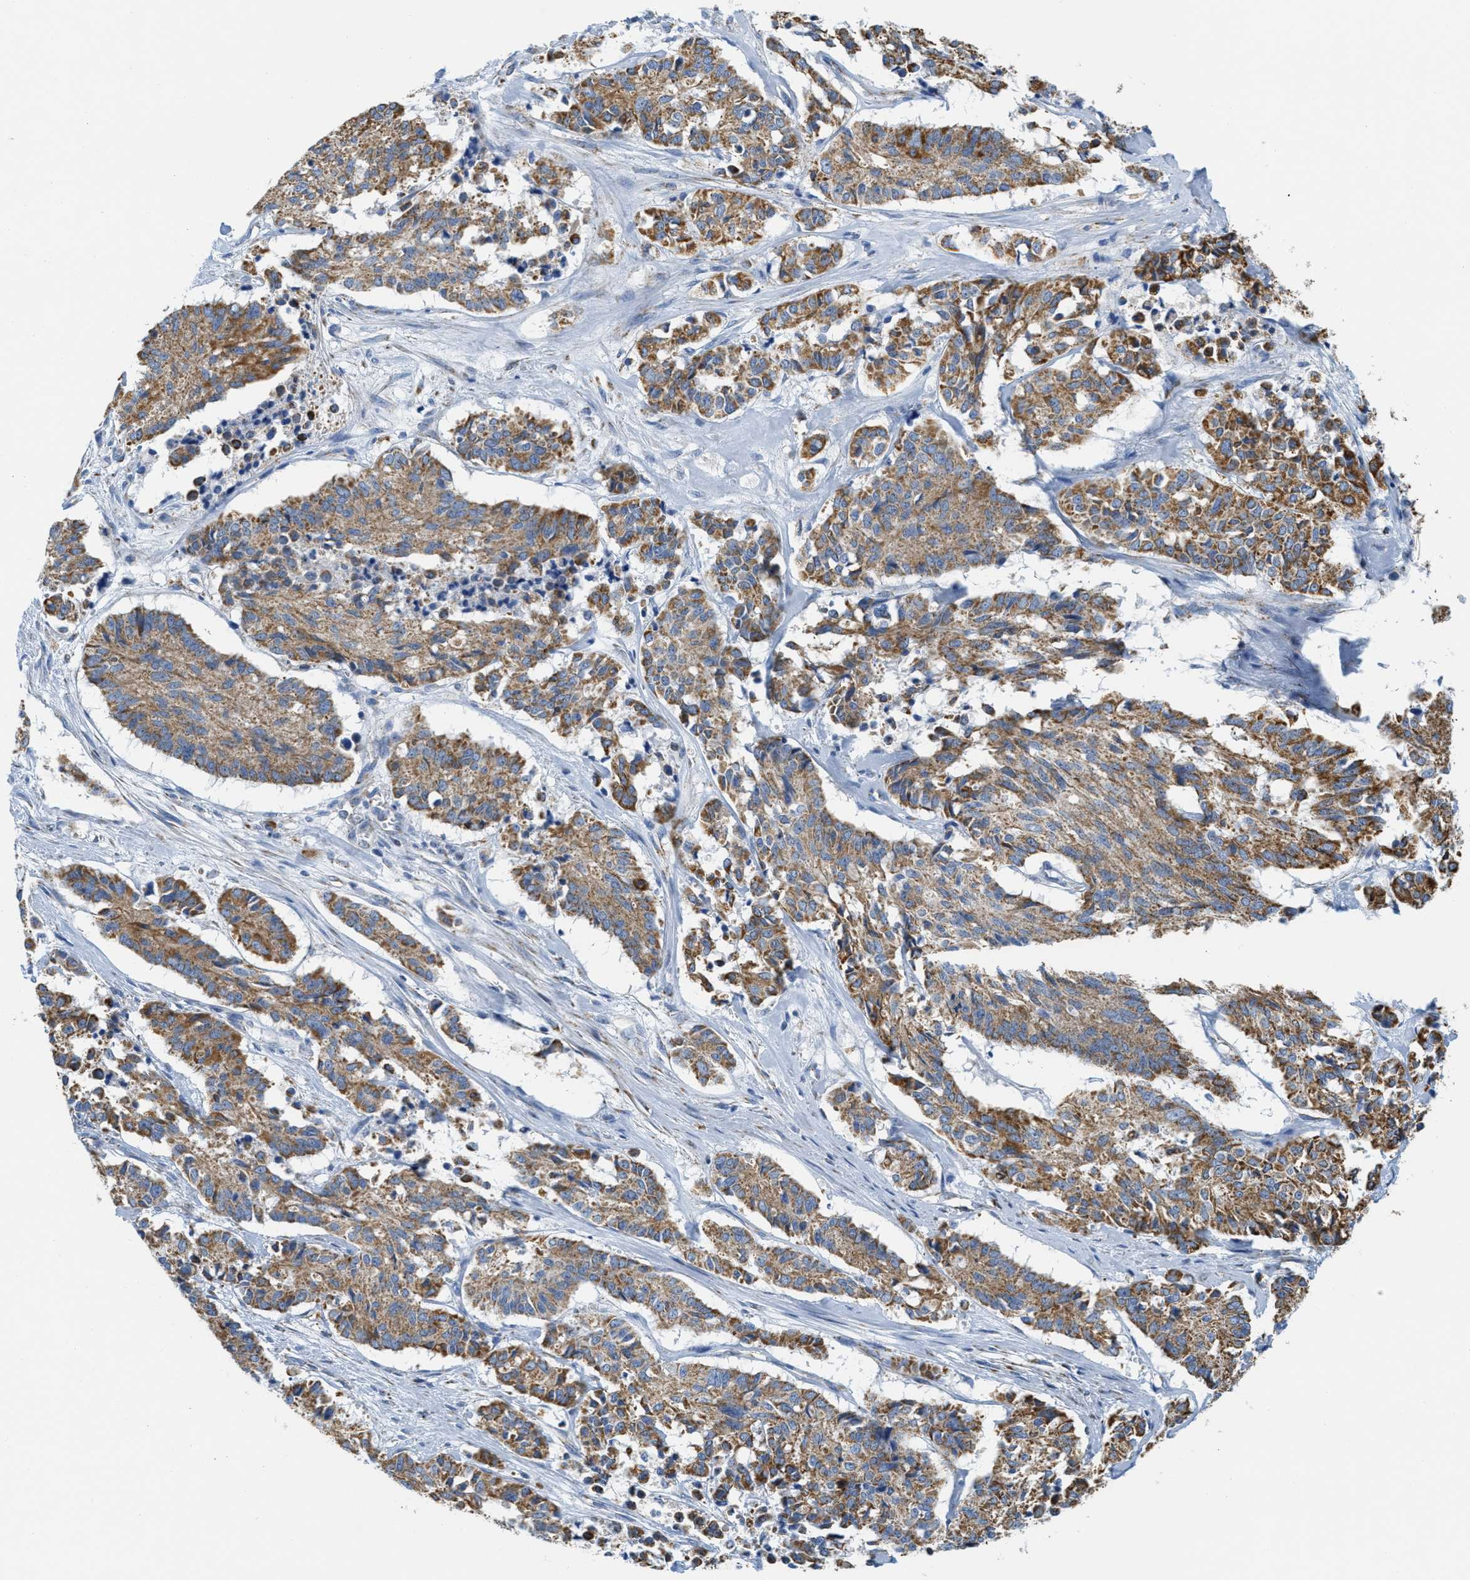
{"staining": {"intensity": "moderate", "quantity": ">75%", "location": "cytoplasmic/membranous"}, "tissue": "cervical cancer", "cell_type": "Tumor cells", "image_type": "cancer", "snomed": [{"axis": "morphology", "description": "Squamous cell carcinoma, NOS"}, {"axis": "topography", "description": "Cervix"}], "caption": "Immunohistochemical staining of cervical cancer (squamous cell carcinoma) shows medium levels of moderate cytoplasmic/membranous protein expression in approximately >75% of tumor cells.", "gene": "KCNJ5", "patient": {"sex": "female", "age": 35}}